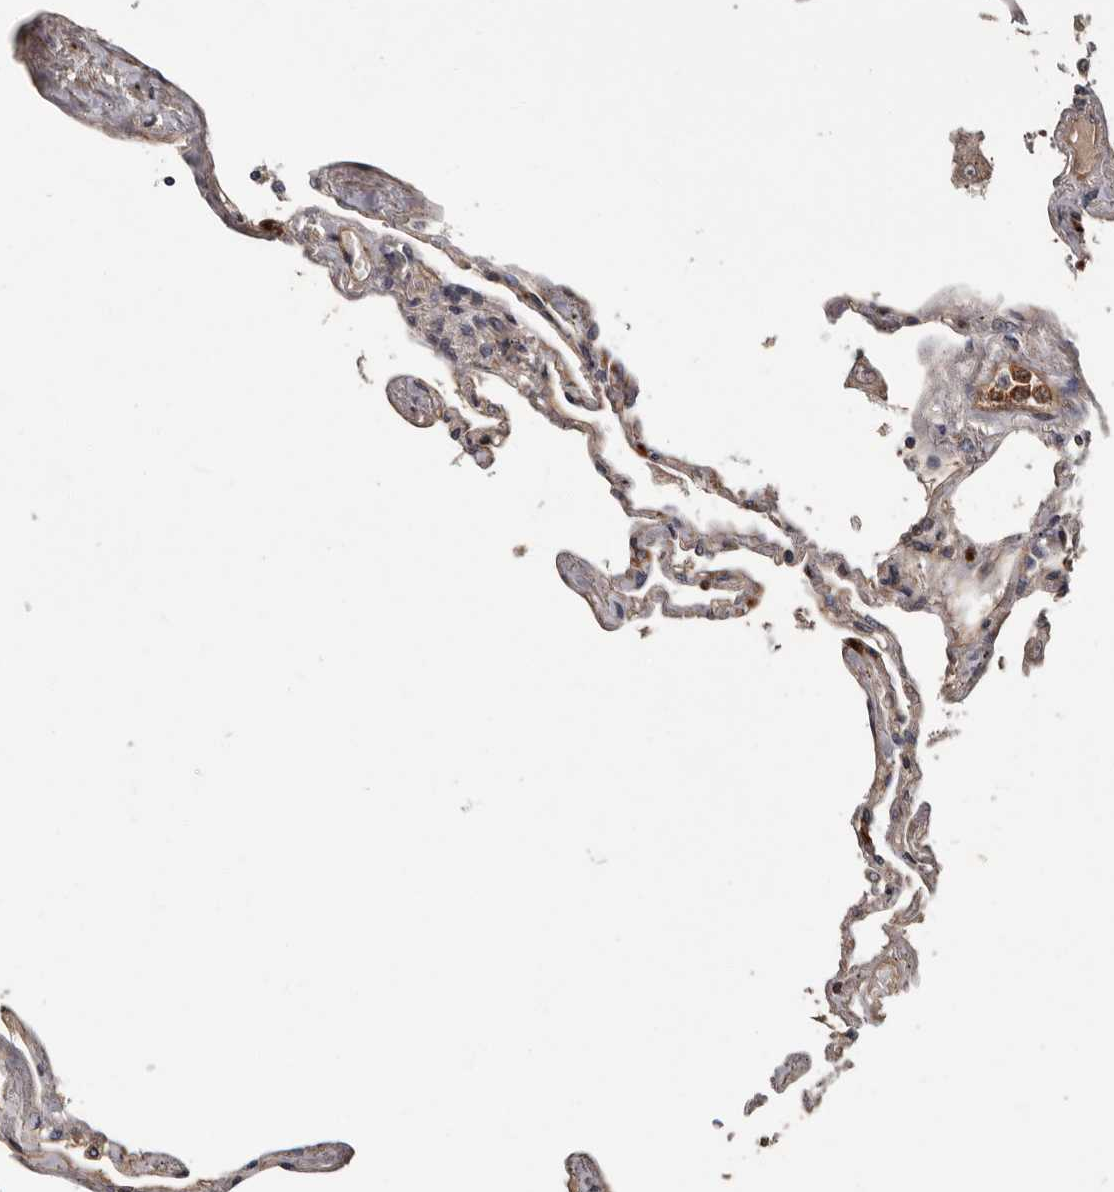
{"staining": {"intensity": "moderate", "quantity": ">75%", "location": "cytoplasmic/membranous"}, "tissue": "lung", "cell_type": "Alveolar cells", "image_type": "normal", "snomed": [{"axis": "morphology", "description": "Normal tissue, NOS"}, {"axis": "topography", "description": "Lung"}], "caption": "Immunohistochemistry (IHC) of unremarkable human lung shows medium levels of moderate cytoplasmic/membranous staining in about >75% of alveolar cells.", "gene": "ARHGEF5", "patient": {"sex": "female", "age": 67}}